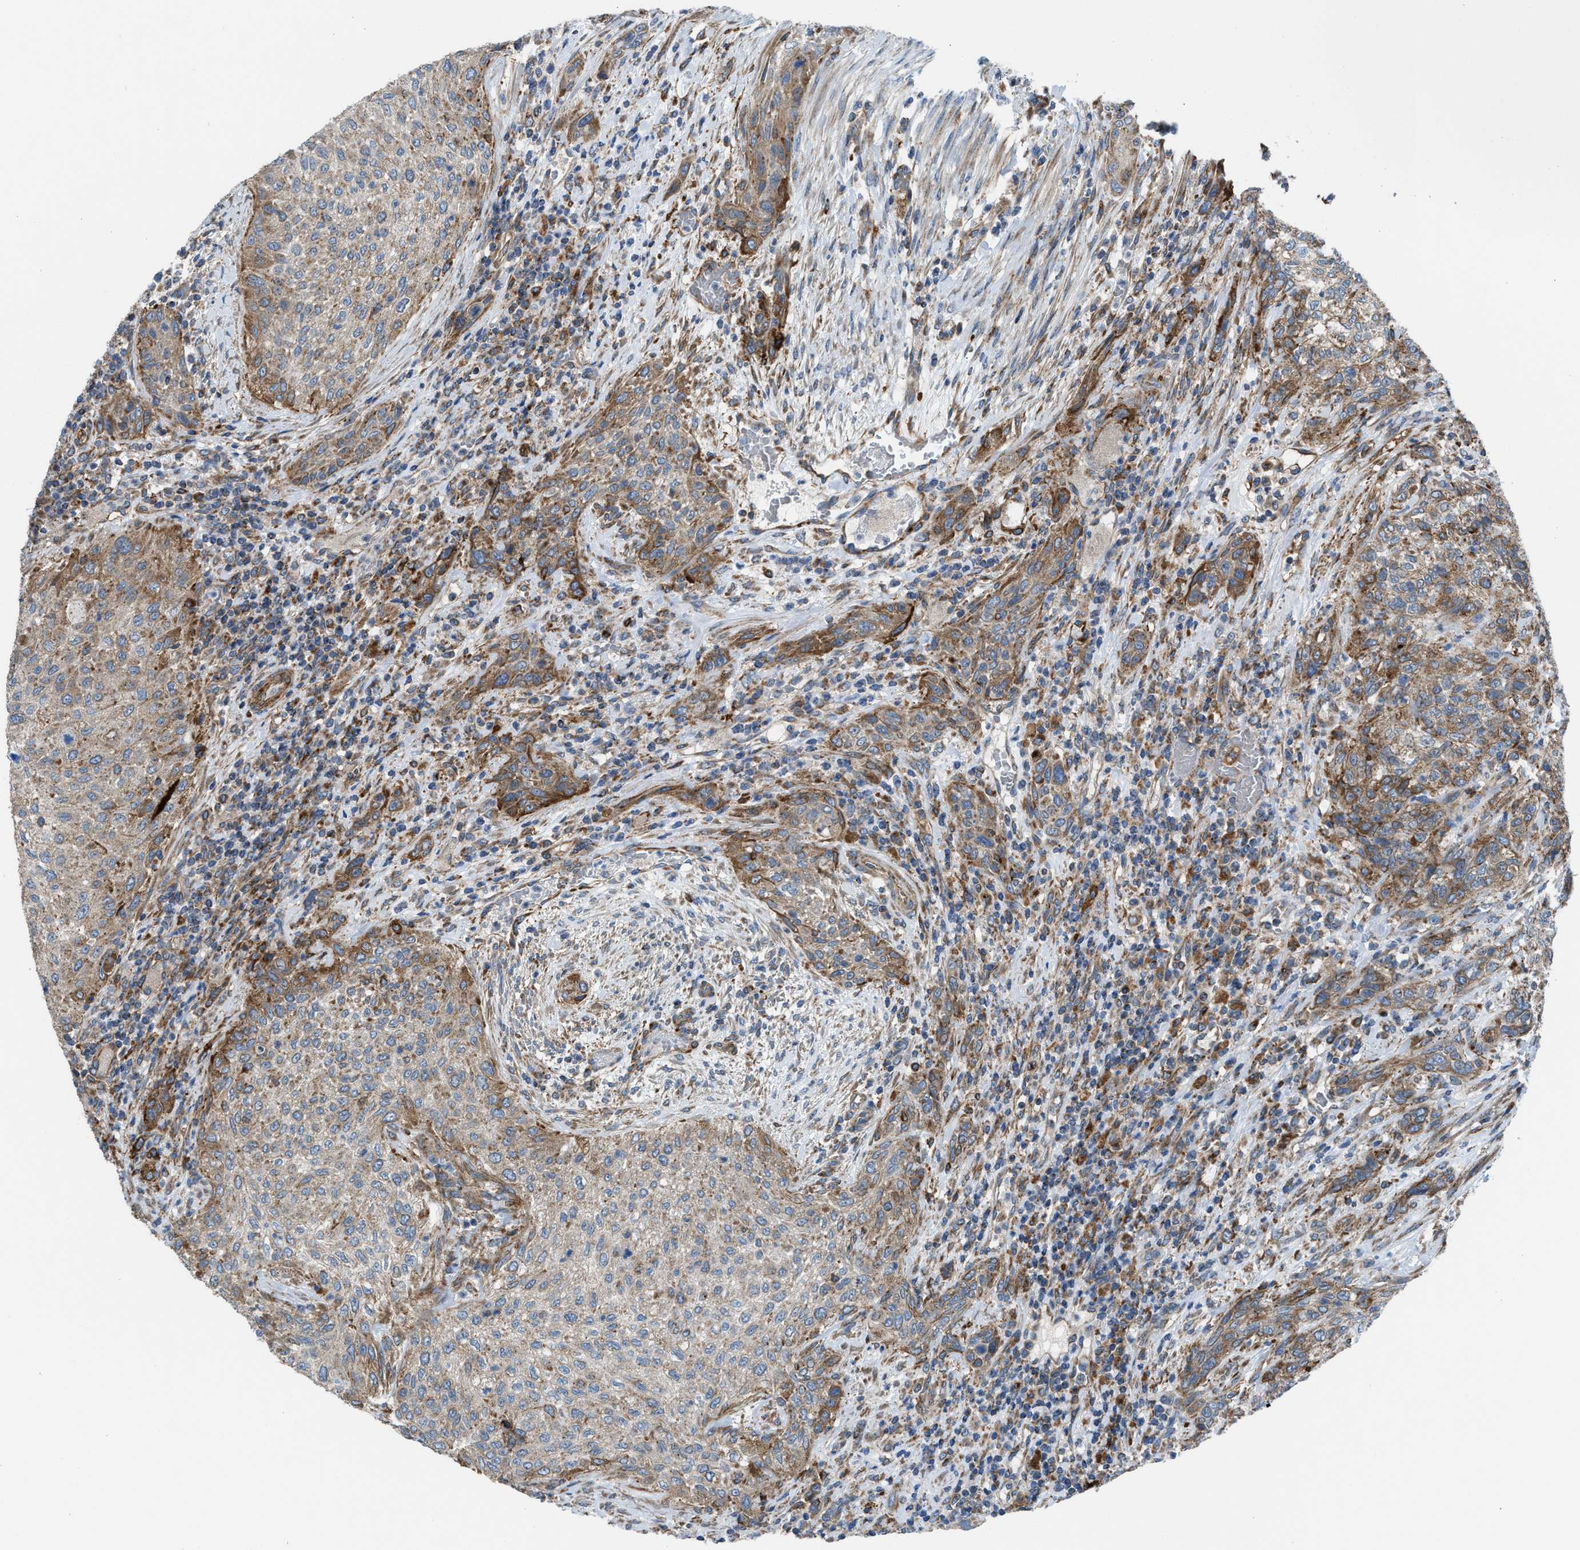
{"staining": {"intensity": "moderate", "quantity": "25%-75%", "location": "cytoplasmic/membranous"}, "tissue": "urothelial cancer", "cell_type": "Tumor cells", "image_type": "cancer", "snomed": [{"axis": "morphology", "description": "Urothelial carcinoma, Low grade"}, {"axis": "morphology", "description": "Urothelial carcinoma, High grade"}, {"axis": "topography", "description": "Urinary bladder"}], "caption": "Immunohistochemical staining of urothelial carcinoma (high-grade) reveals moderate cytoplasmic/membranous protein expression in approximately 25%-75% of tumor cells.", "gene": "SLC10A3", "patient": {"sex": "male", "age": 35}}